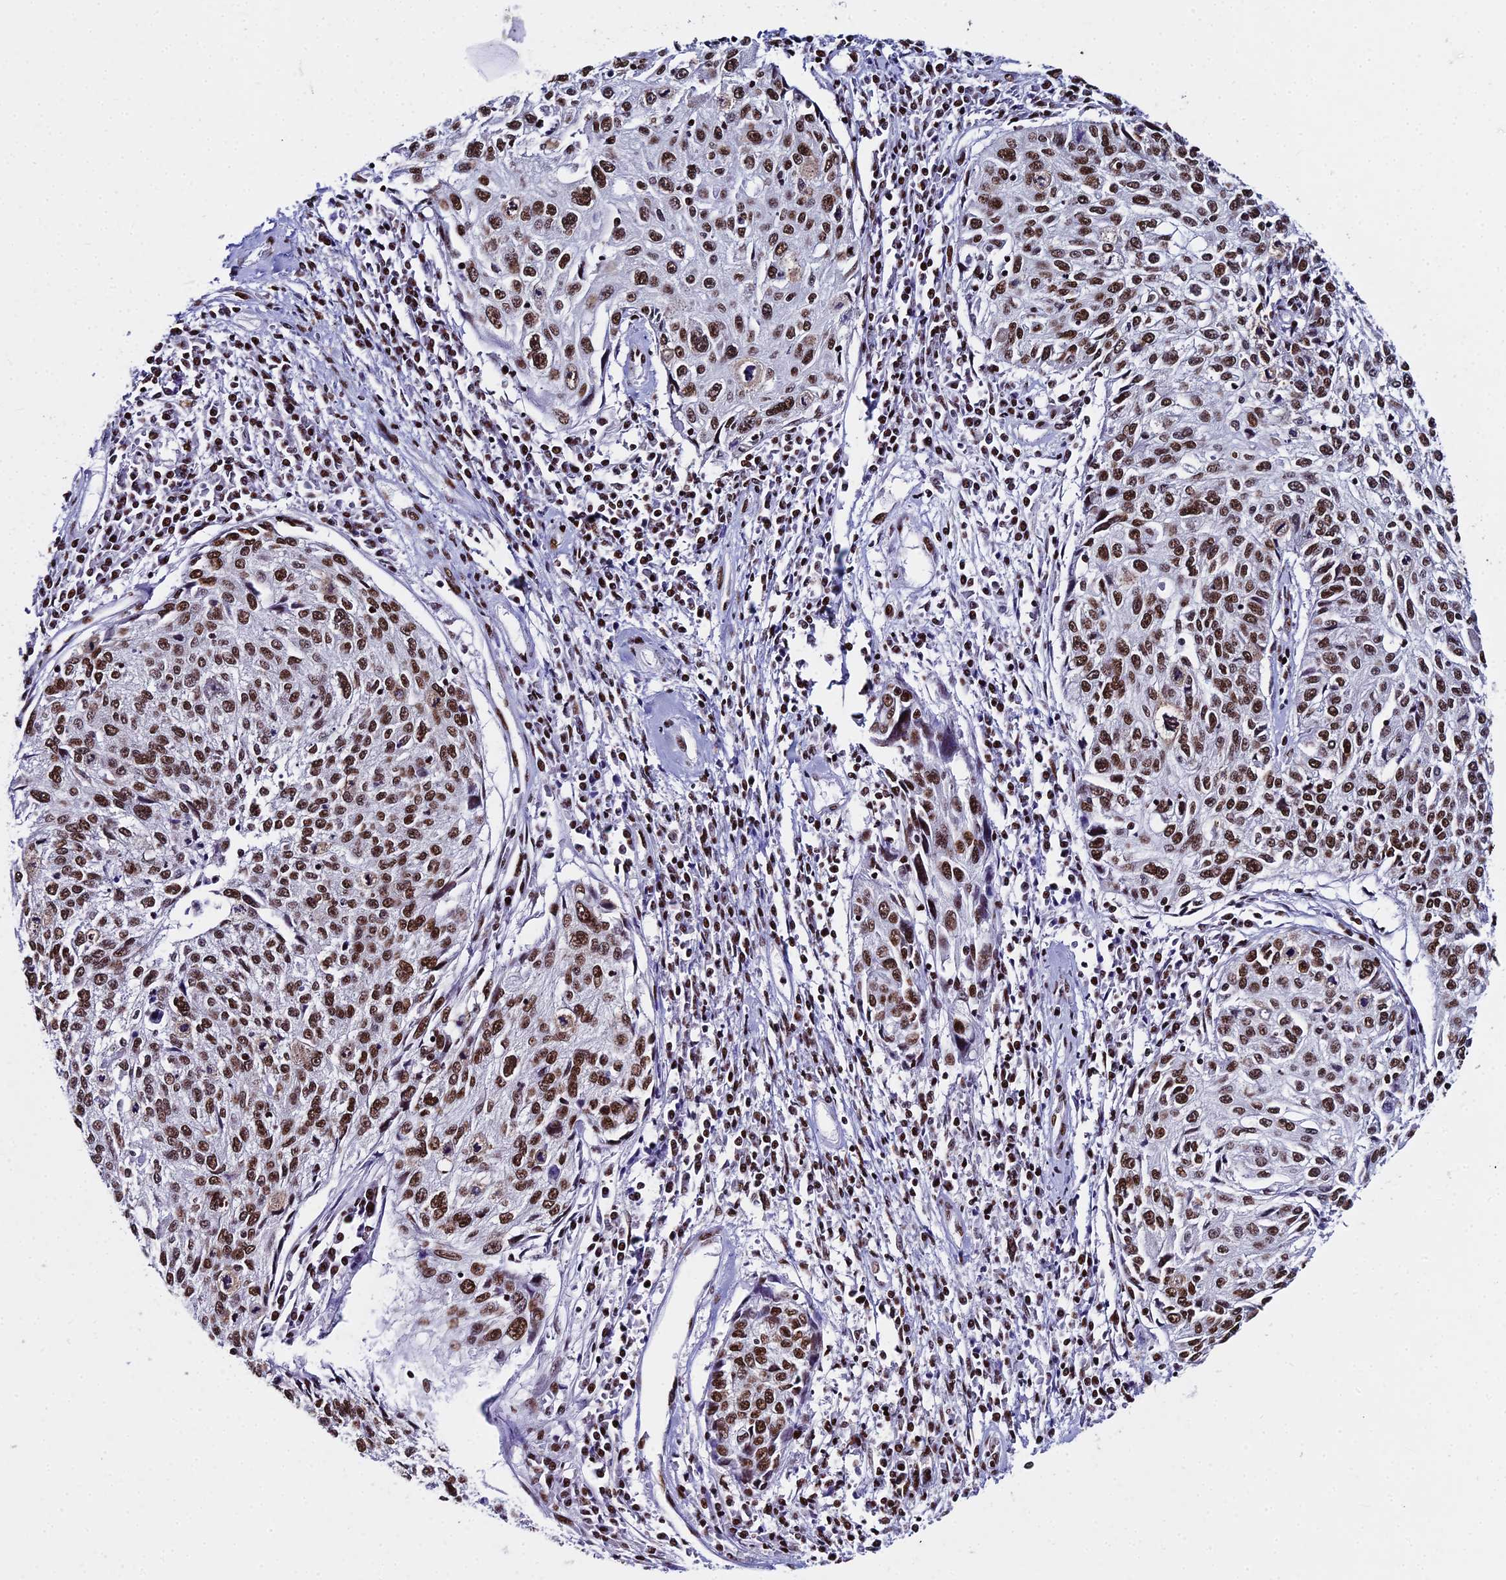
{"staining": {"intensity": "moderate", "quantity": ">75%", "location": "nuclear"}, "tissue": "cervical cancer", "cell_type": "Tumor cells", "image_type": "cancer", "snomed": [{"axis": "morphology", "description": "Squamous cell carcinoma, NOS"}, {"axis": "topography", "description": "Cervix"}], "caption": "There is medium levels of moderate nuclear staining in tumor cells of squamous cell carcinoma (cervical), as demonstrated by immunohistochemical staining (brown color).", "gene": "HNRNPH1", "patient": {"sex": "female", "age": 57}}